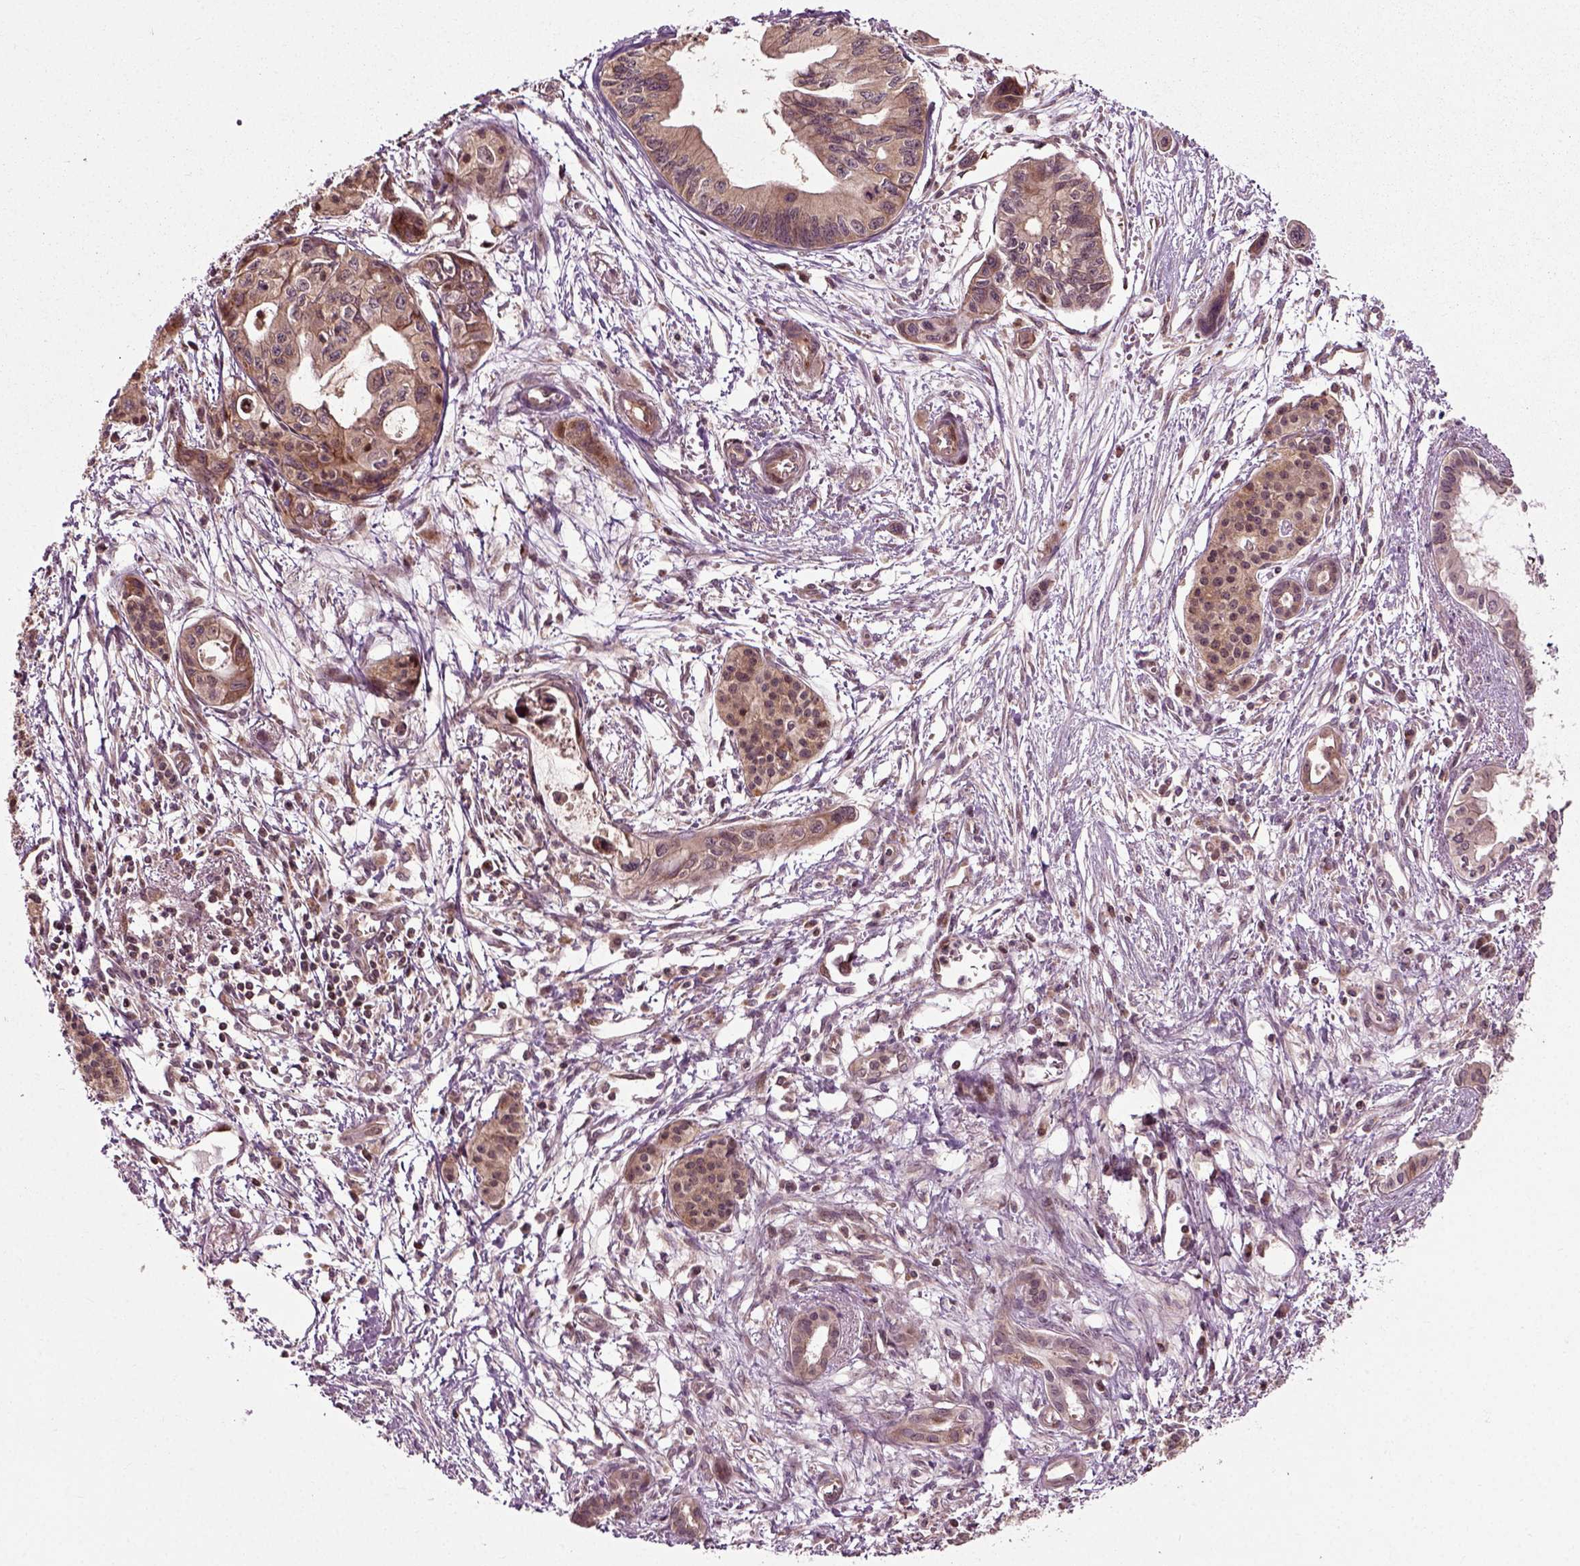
{"staining": {"intensity": "weak", "quantity": ">75%", "location": "cytoplasmic/membranous"}, "tissue": "pancreatic cancer", "cell_type": "Tumor cells", "image_type": "cancer", "snomed": [{"axis": "morphology", "description": "Adenocarcinoma, NOS"}, {"axis": "topography", "description": "Pancreas"}], "caption": "IHC histopathology image of pancreatic cancer (adenocarcinoma) stained for a protein (brown), which displays low levels of weak cytoplasmic/membranous staining in about >75% of tumor cells.", "gene": "PLCD3", "patient": {"sex": "female", "age": 76}}